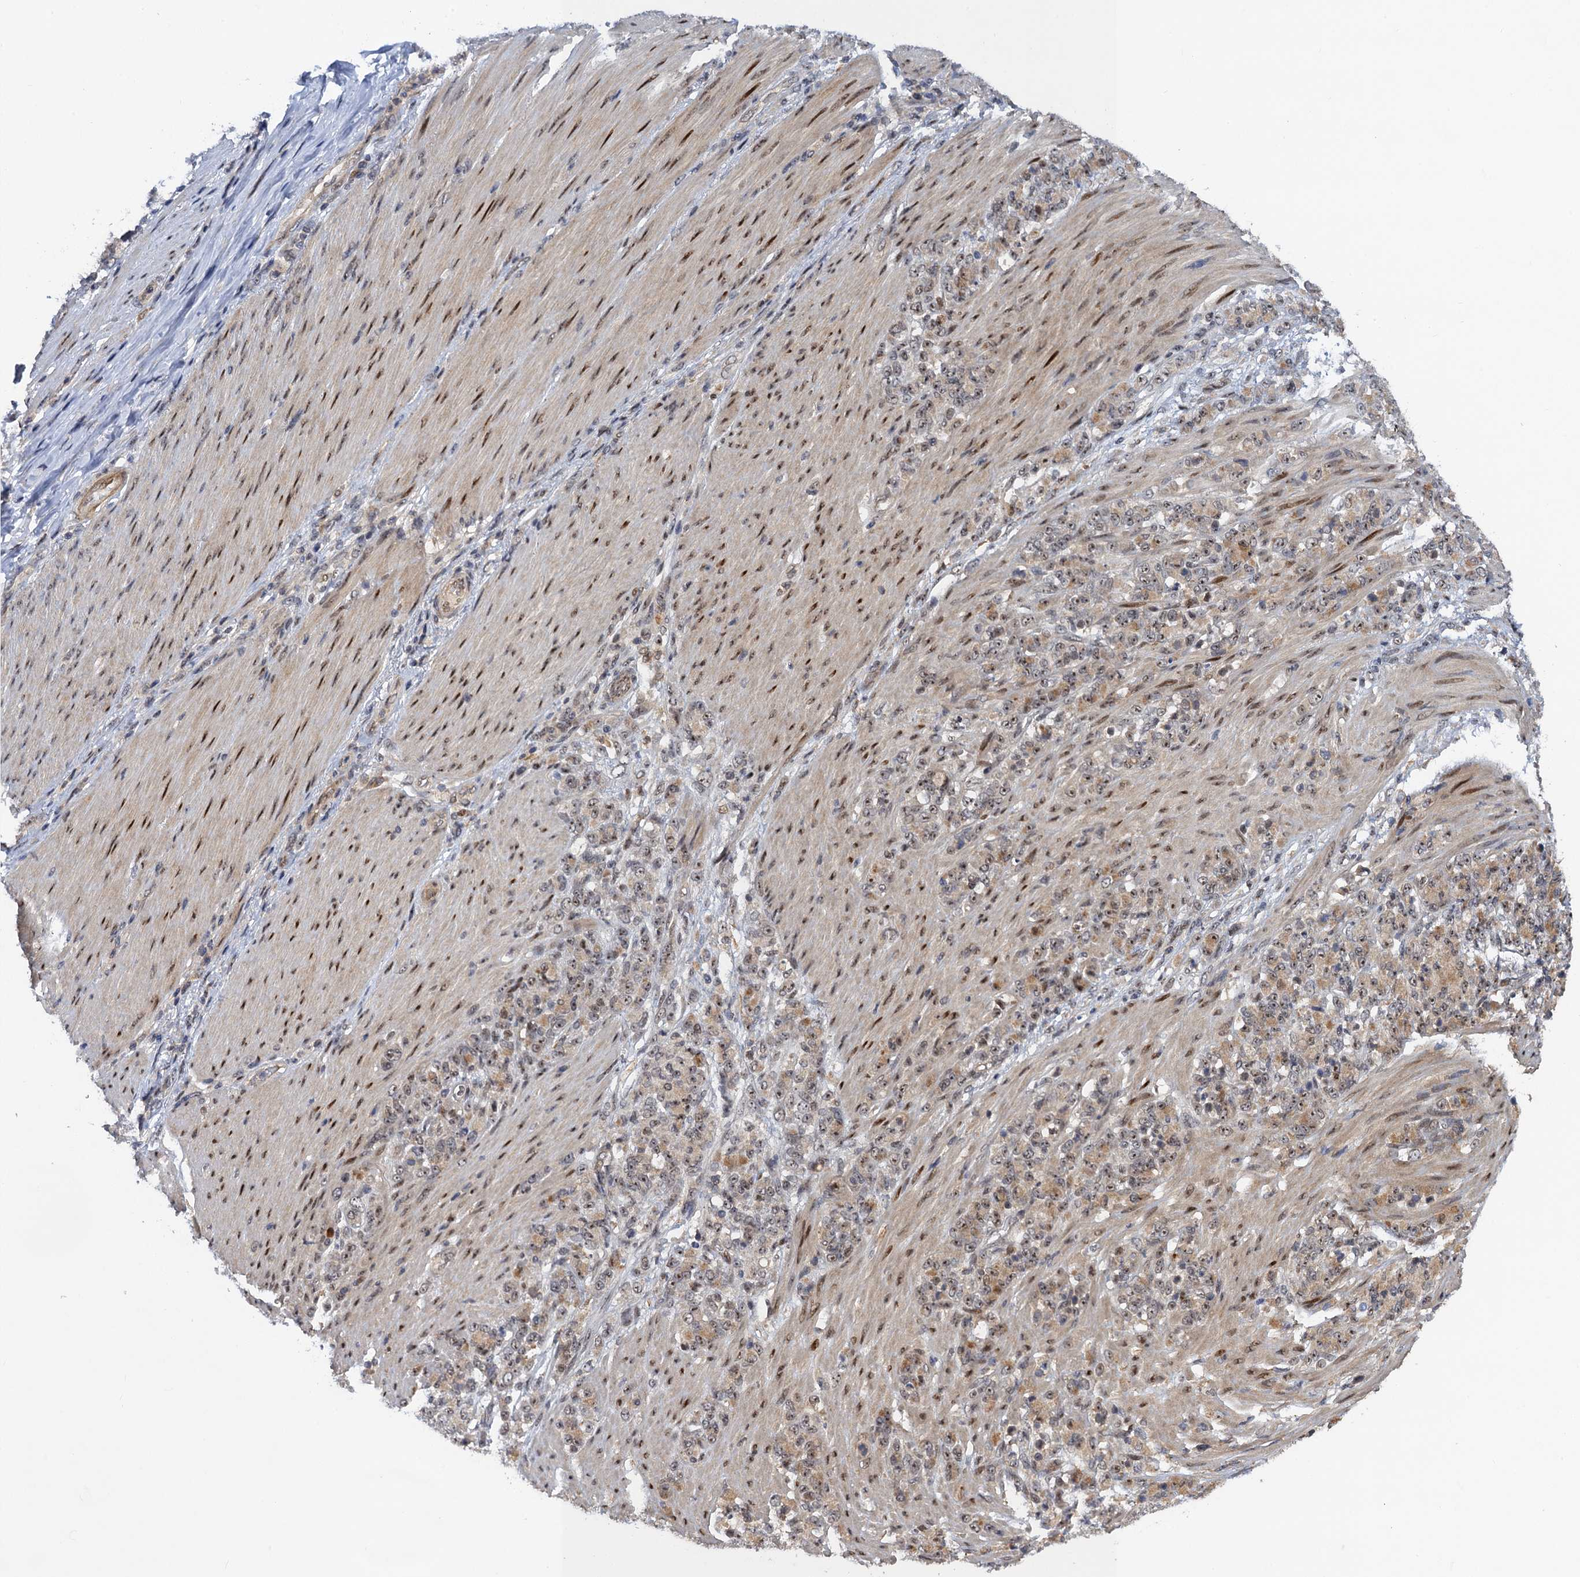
{"staining": {"intensity": "moderate", "quantity": "25%-75%", "location": "cytoplasmic/membranous,nuclear"}, "tissue": "stomach cancer", "cell_type": "Tumor cells", "image_type": "cancer", "snomed": [{"axis": "morphology", "description": "Adenocarcinoma, NOS"}, {"axis": "topography", "description": "Stomach"}], "caption": "Brown immunohistochemical staining in stomach adenocarcinoma exhibits moderate cytoplasmic/membranous and nuclear positivity in about 25%-75% of tumor cells. The staining was performed using DAB to visualize the protein expression in brown, while the nuclei were stained in blue with hematoxylin (Magnification: 20x).", "gene": "ZAR1L", "patient": {"sex": "female", "age": 79}}